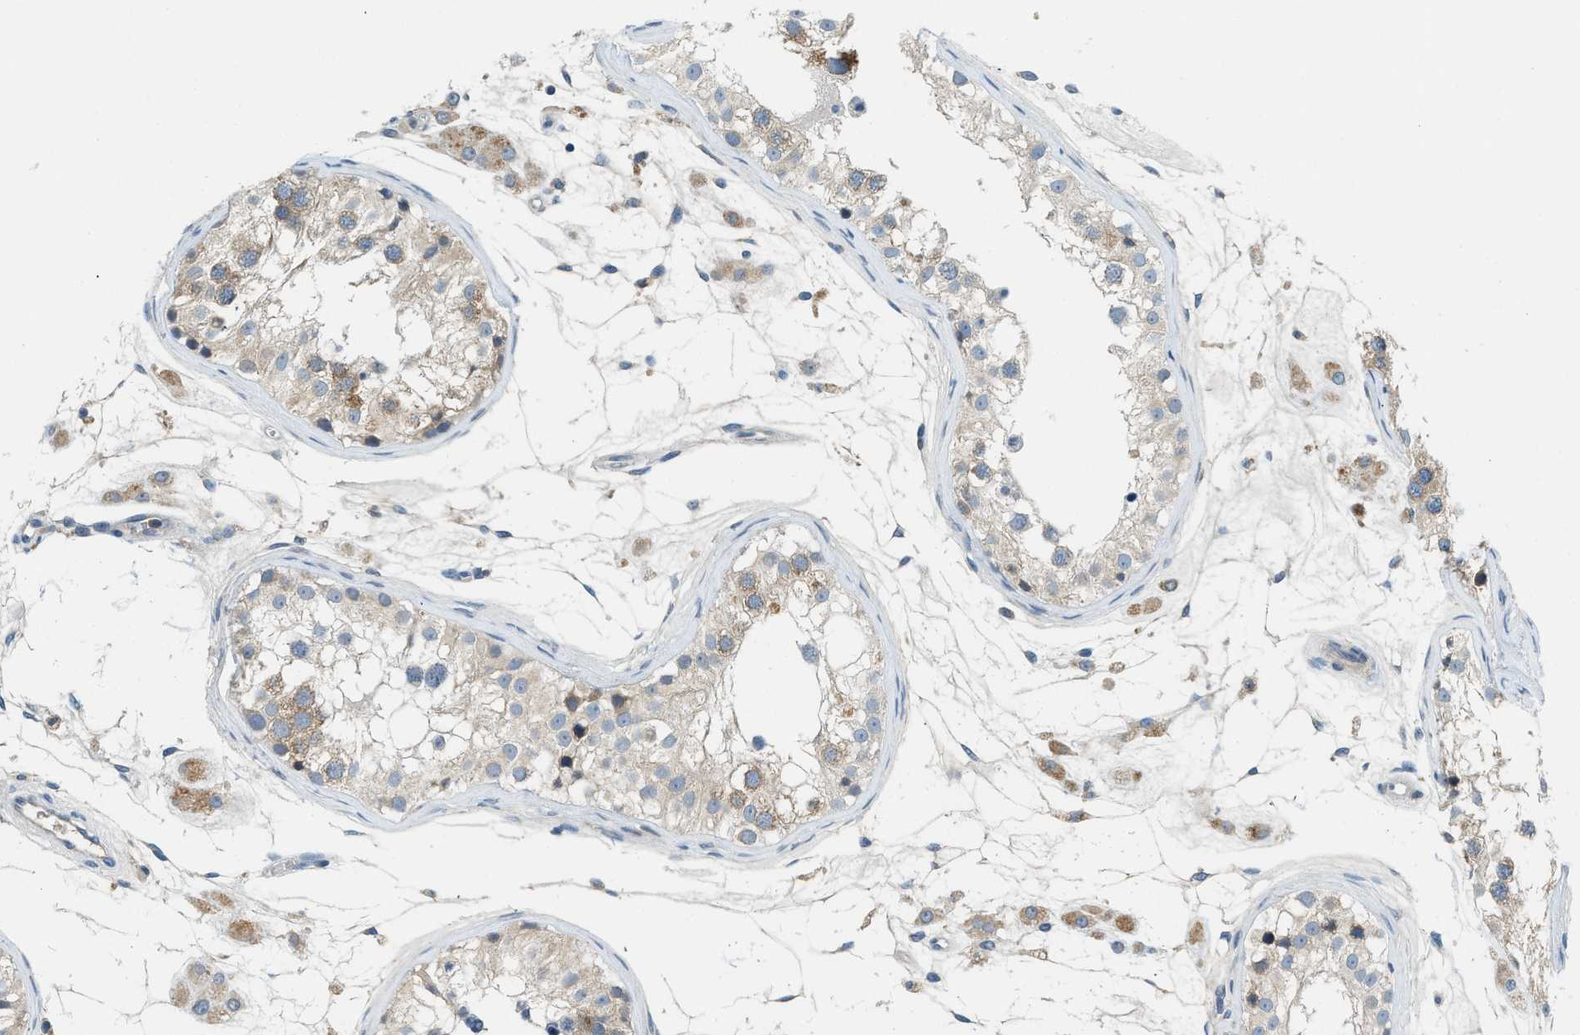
{"staining": {"intensity": "weak", "quantity": "25%-75%", "location": "cytoplasmic/membranous"}, "tissue": "testis", "cell_type": "Cells in seminiferous ducts", "image_type": "normal", "snomed": [{"axis": "morphology", "description": "Normal tissue, NOS"}, {"axis": "morphology", "description": "Adenocarcinoma, metastatic, NOS"}, {"axis": "topography", "description": "Testis"}], "caption": "DAB (3,3'-diaminobenzidine) immunohistochemical staining of unremarkable testis shows weak cytoplasmic/membranous protein staining in approximately 25%-75% of cells in seminiferous ducts.", "gene": "BCAP31", "patient": {"sex": "male", "age": 26}}